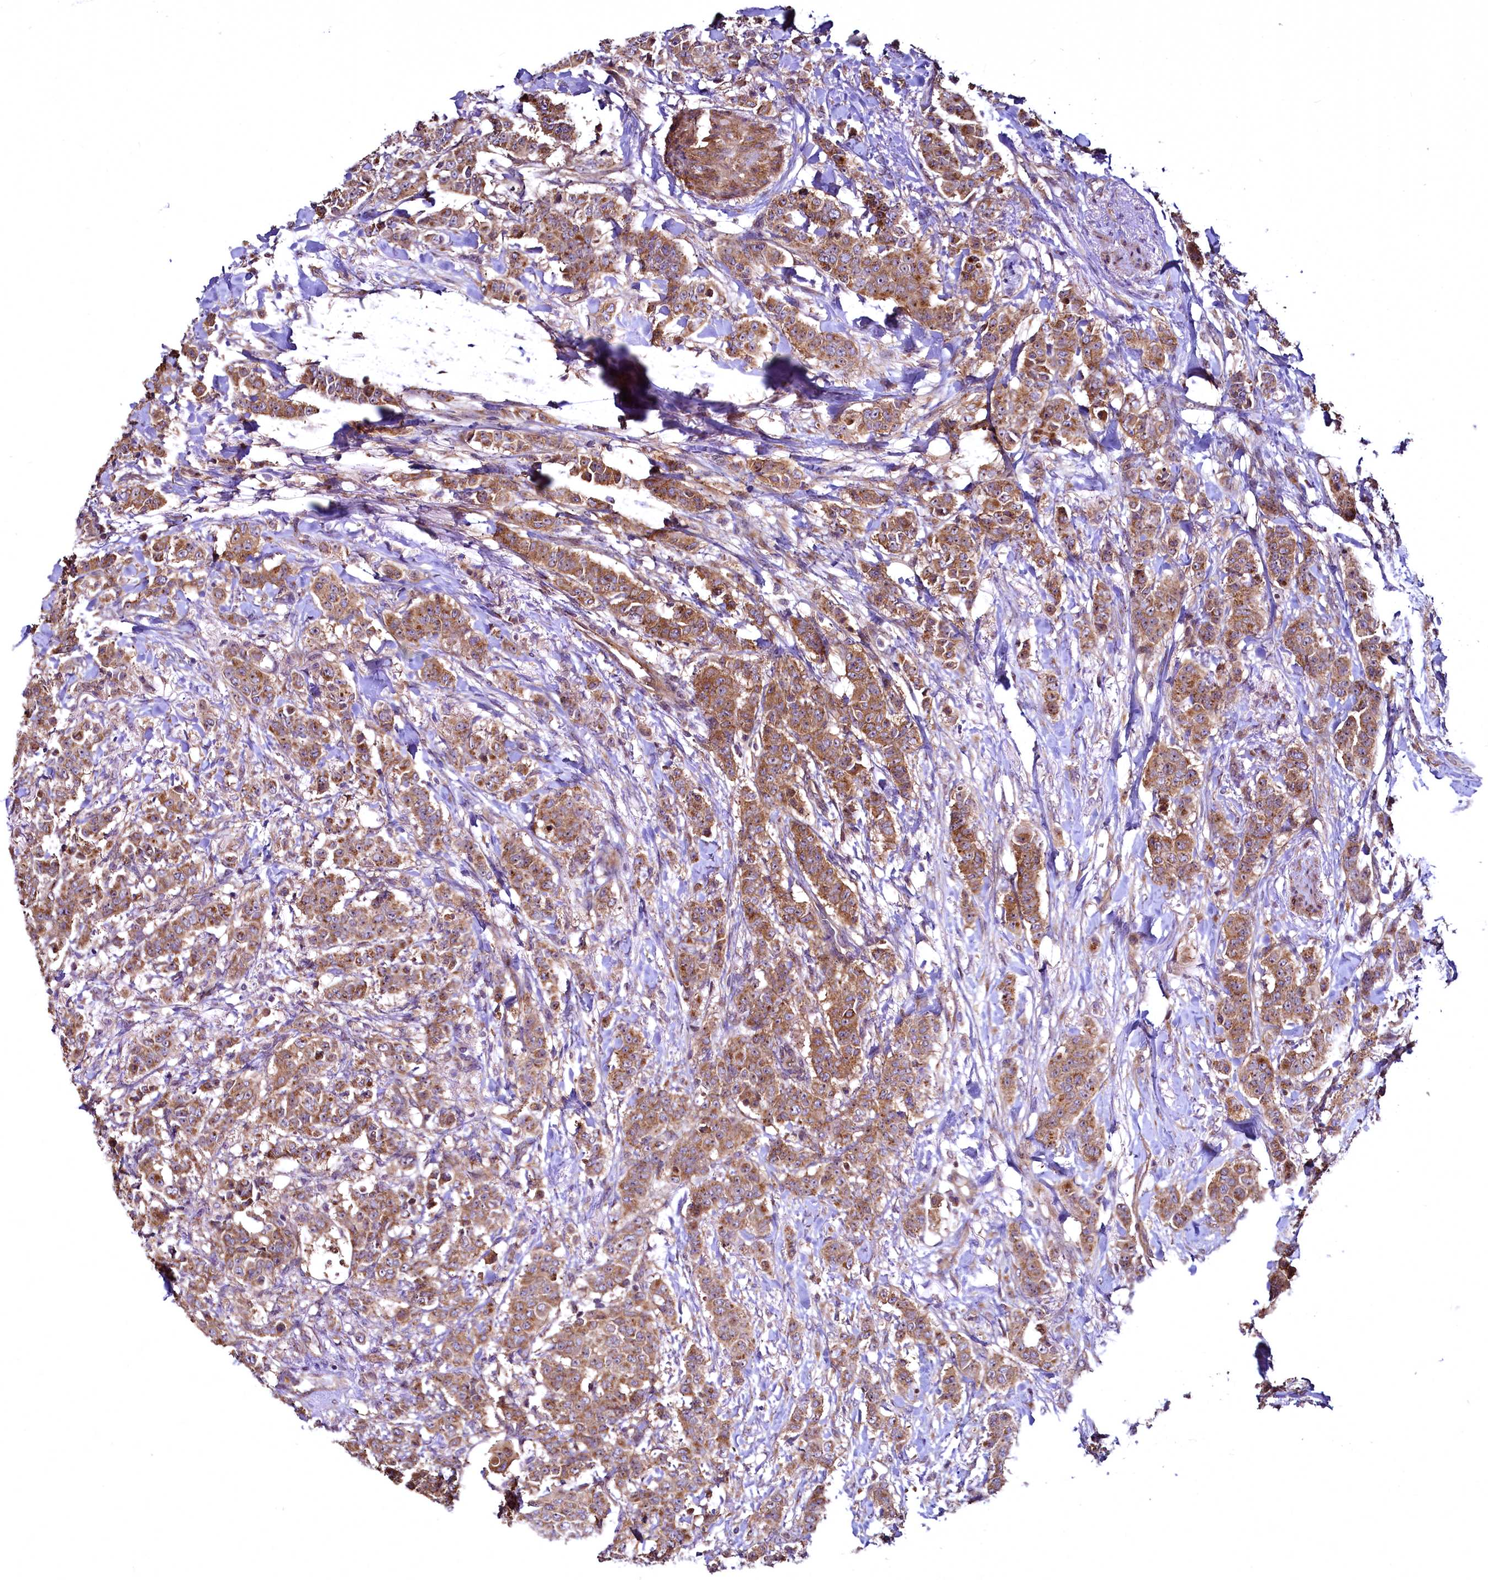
{"staining": {"intensity": "moderate", "quantity": ">75%", "location": "cytoplasmic/membranous"}, "tissue": "breast cancer", "cell_type": "Tumor cells", "image_type": "cancer", "snomed": [{"axis": "morphology", "description": "Duct carcinoma"}, {"axis": "topography", "description": "Breast"}], "caption": "Brown immunohistochemical staining in human breast invasive ductal carcinoma shows moderate cytoplasmic/membranous staining in about >75% of tumor cells. Using DAB (brown) and hematoxylin (blue) stains, captured at high magnification using brightfield microscopy.", "gene": "TBCEL", "patient": {"sex": "female", "age": 40}}